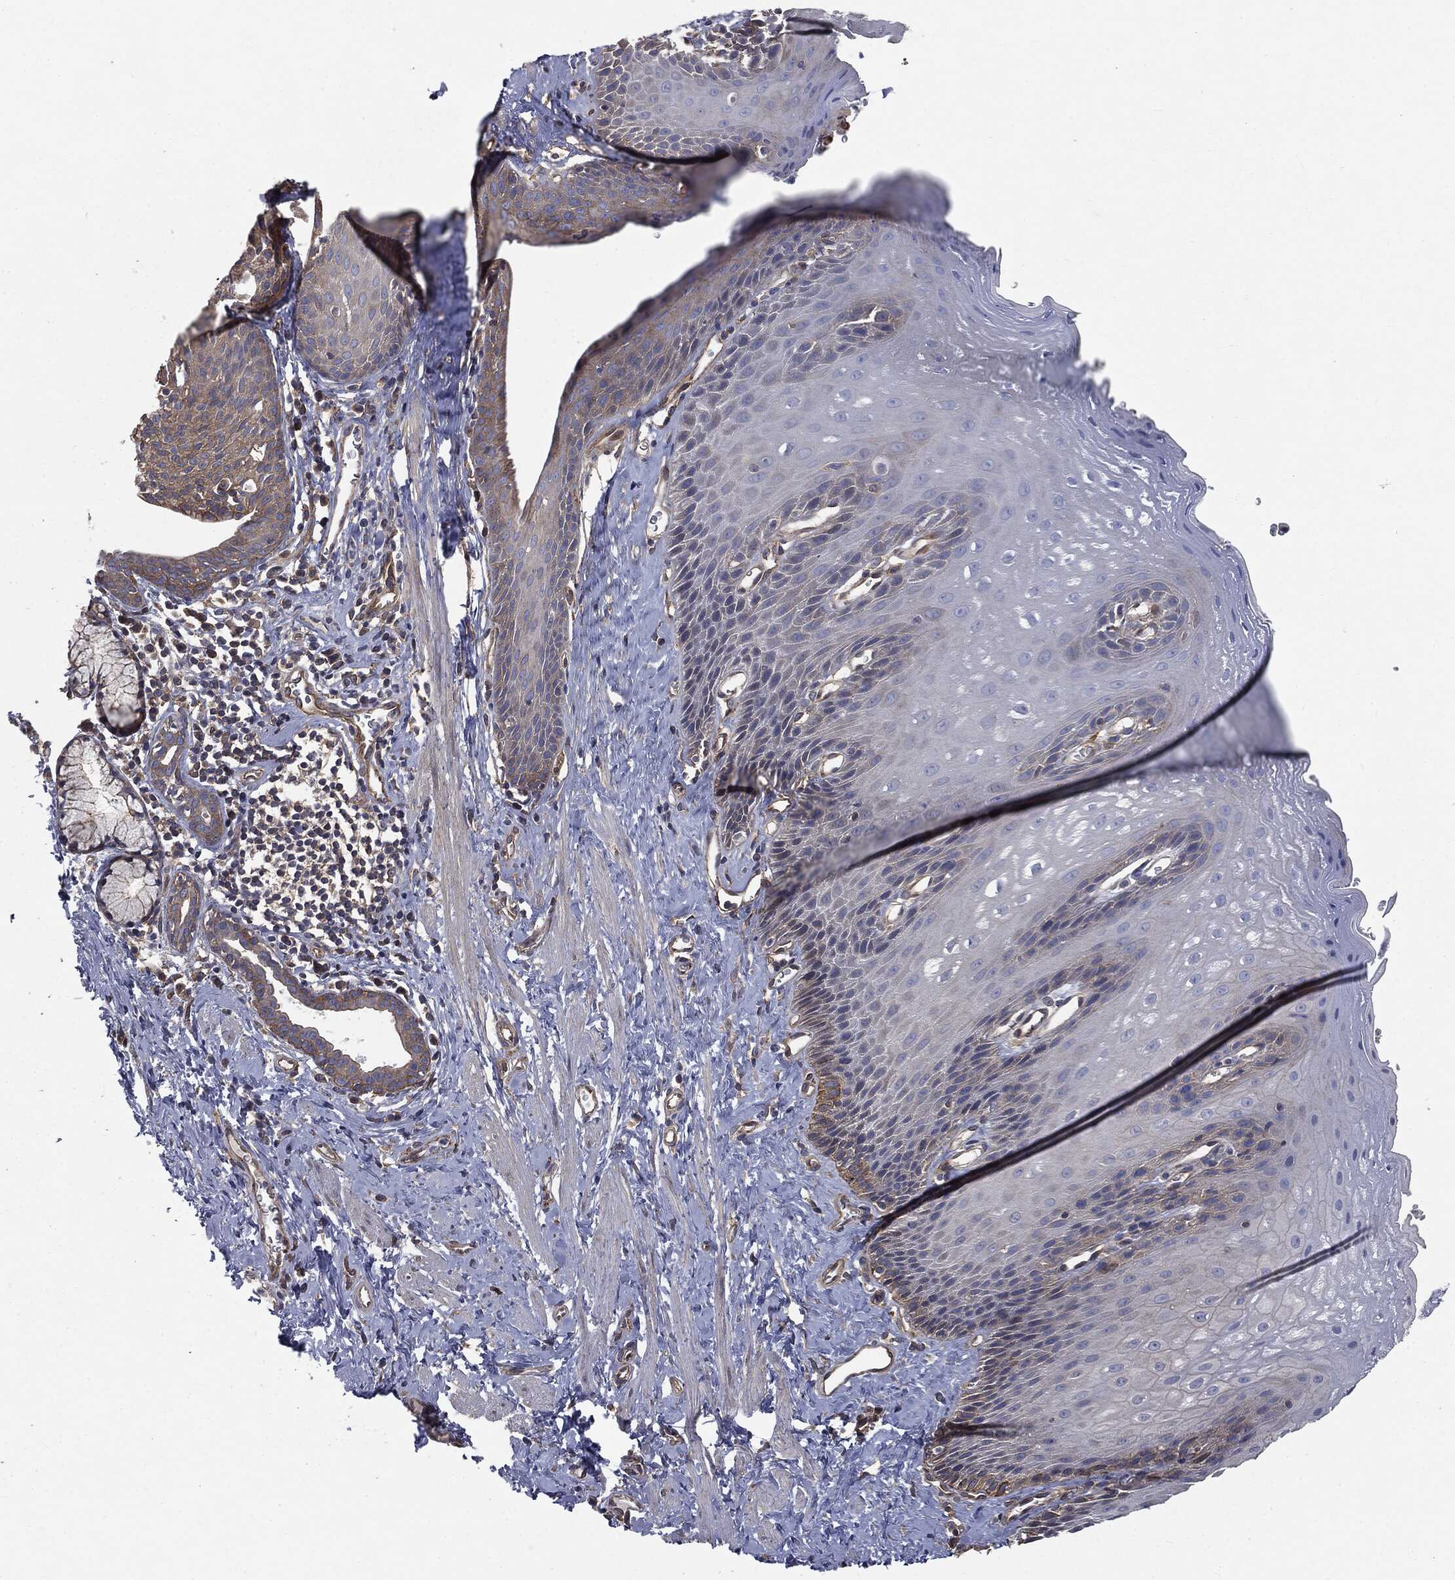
{"staining": {"intensity": "negative", "quantity": "none", "location": "none"}, "tissue": "esophagus", "cell_type": "Squamous epithelial cells", "image_type": "normal", "snomed": [{"axis": "morphology", "description": "Normal tissue, NOS"}, {"axis": "topography", "description": "Esophagus"}], "caption": "DAB (3,3'-diaminobenzidine) immunohistochemical staining of unremarkable human esophagus reveals no significant expression in squamous epithelial cells. (DAB immunohistochemistry (IHC), high magnification).", "gene": "EPS15L1", "patient": {"sex": "male", "age": 64}}